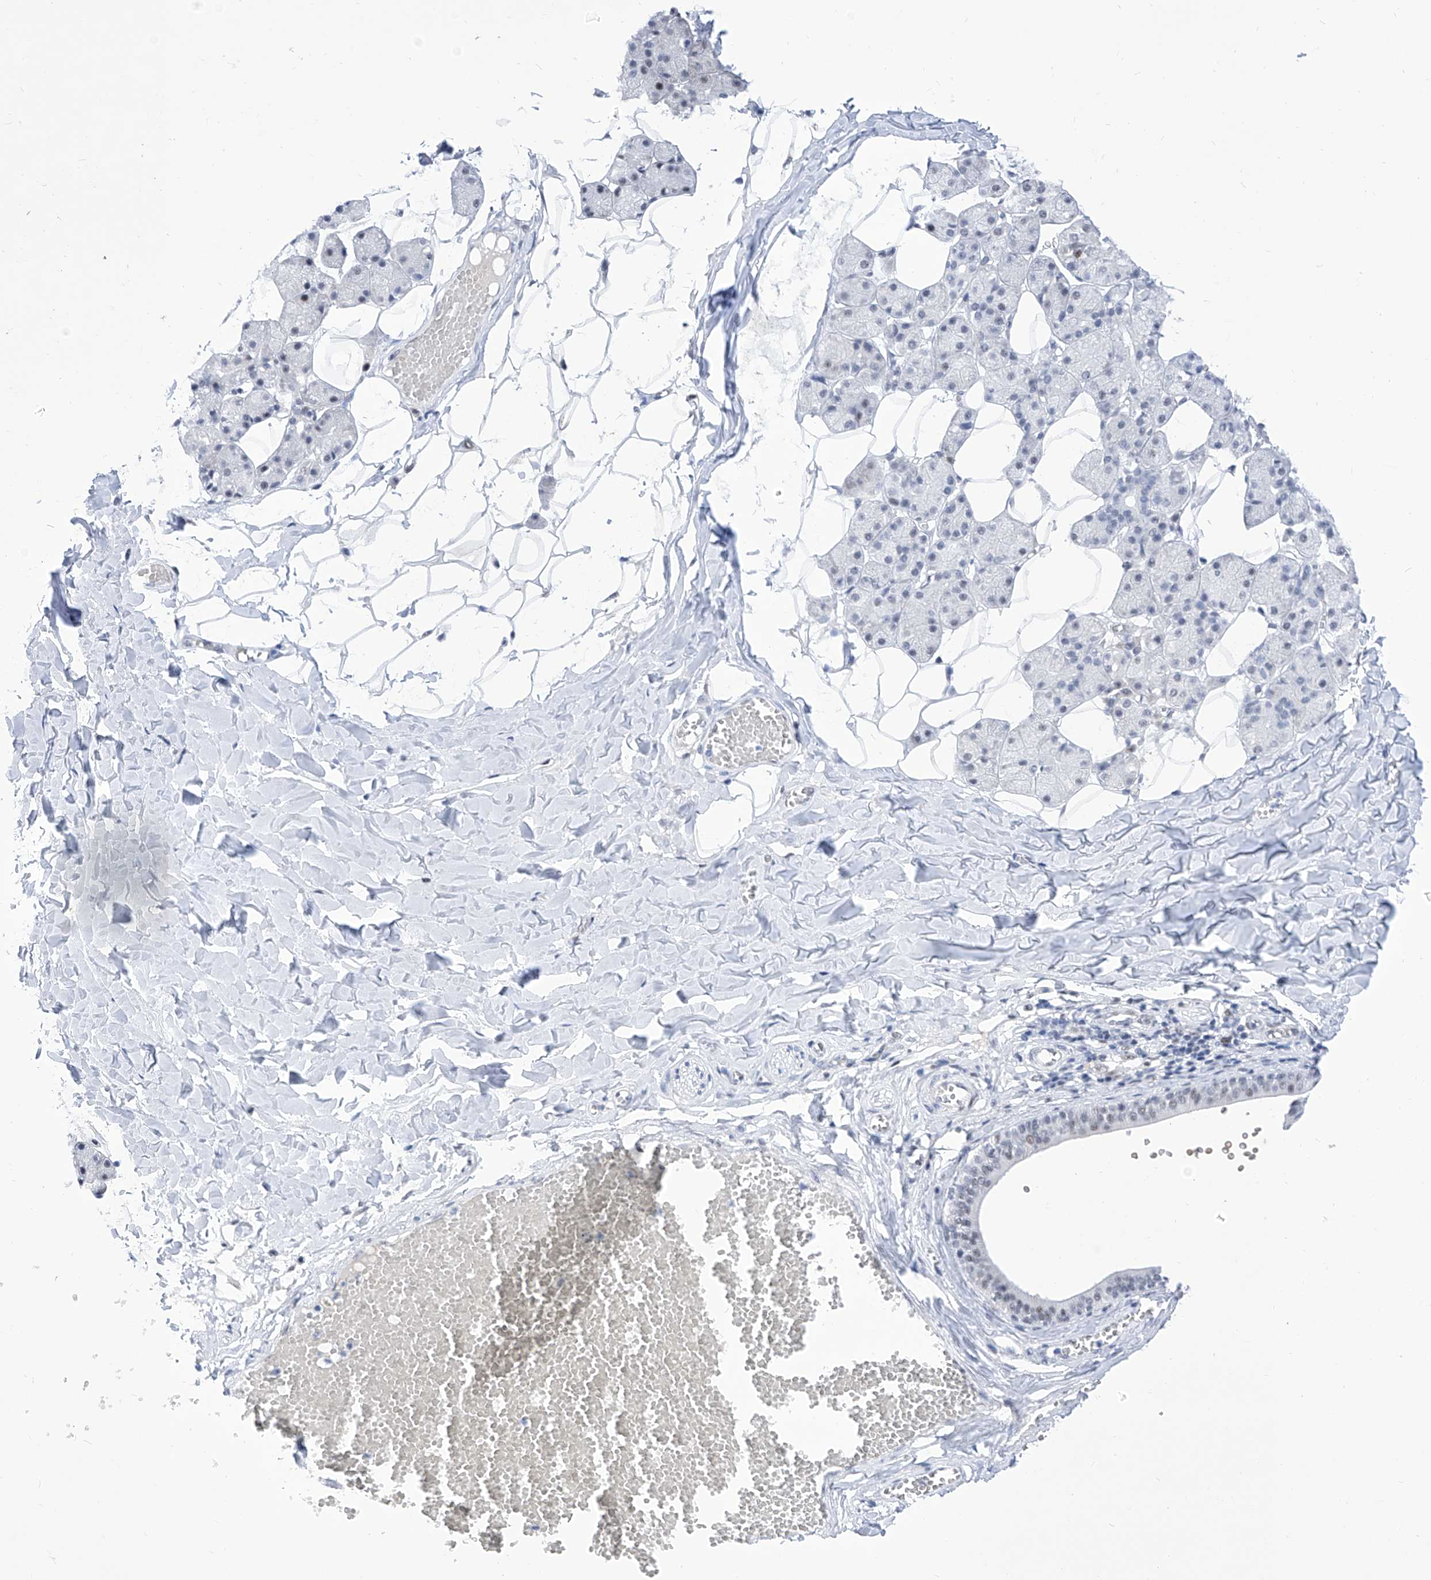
{"staining": {"intensity": "negative", "quantity": "none", "location": "none"}, "tissue": "salivary gland", "cell_type": "Glandular cells", "image_type": "normal", "snomed": [{"axis": "morphology", "description": "Normal tissue, NOS"}, {"axis": "topography", "description": "Salivary gland"}], "caption": "Immunohistochemistry of benign salivary gland displays no positivity in glandular cells.", "gene": "SART1", "patient": {"sex": "female", "age": 33}}